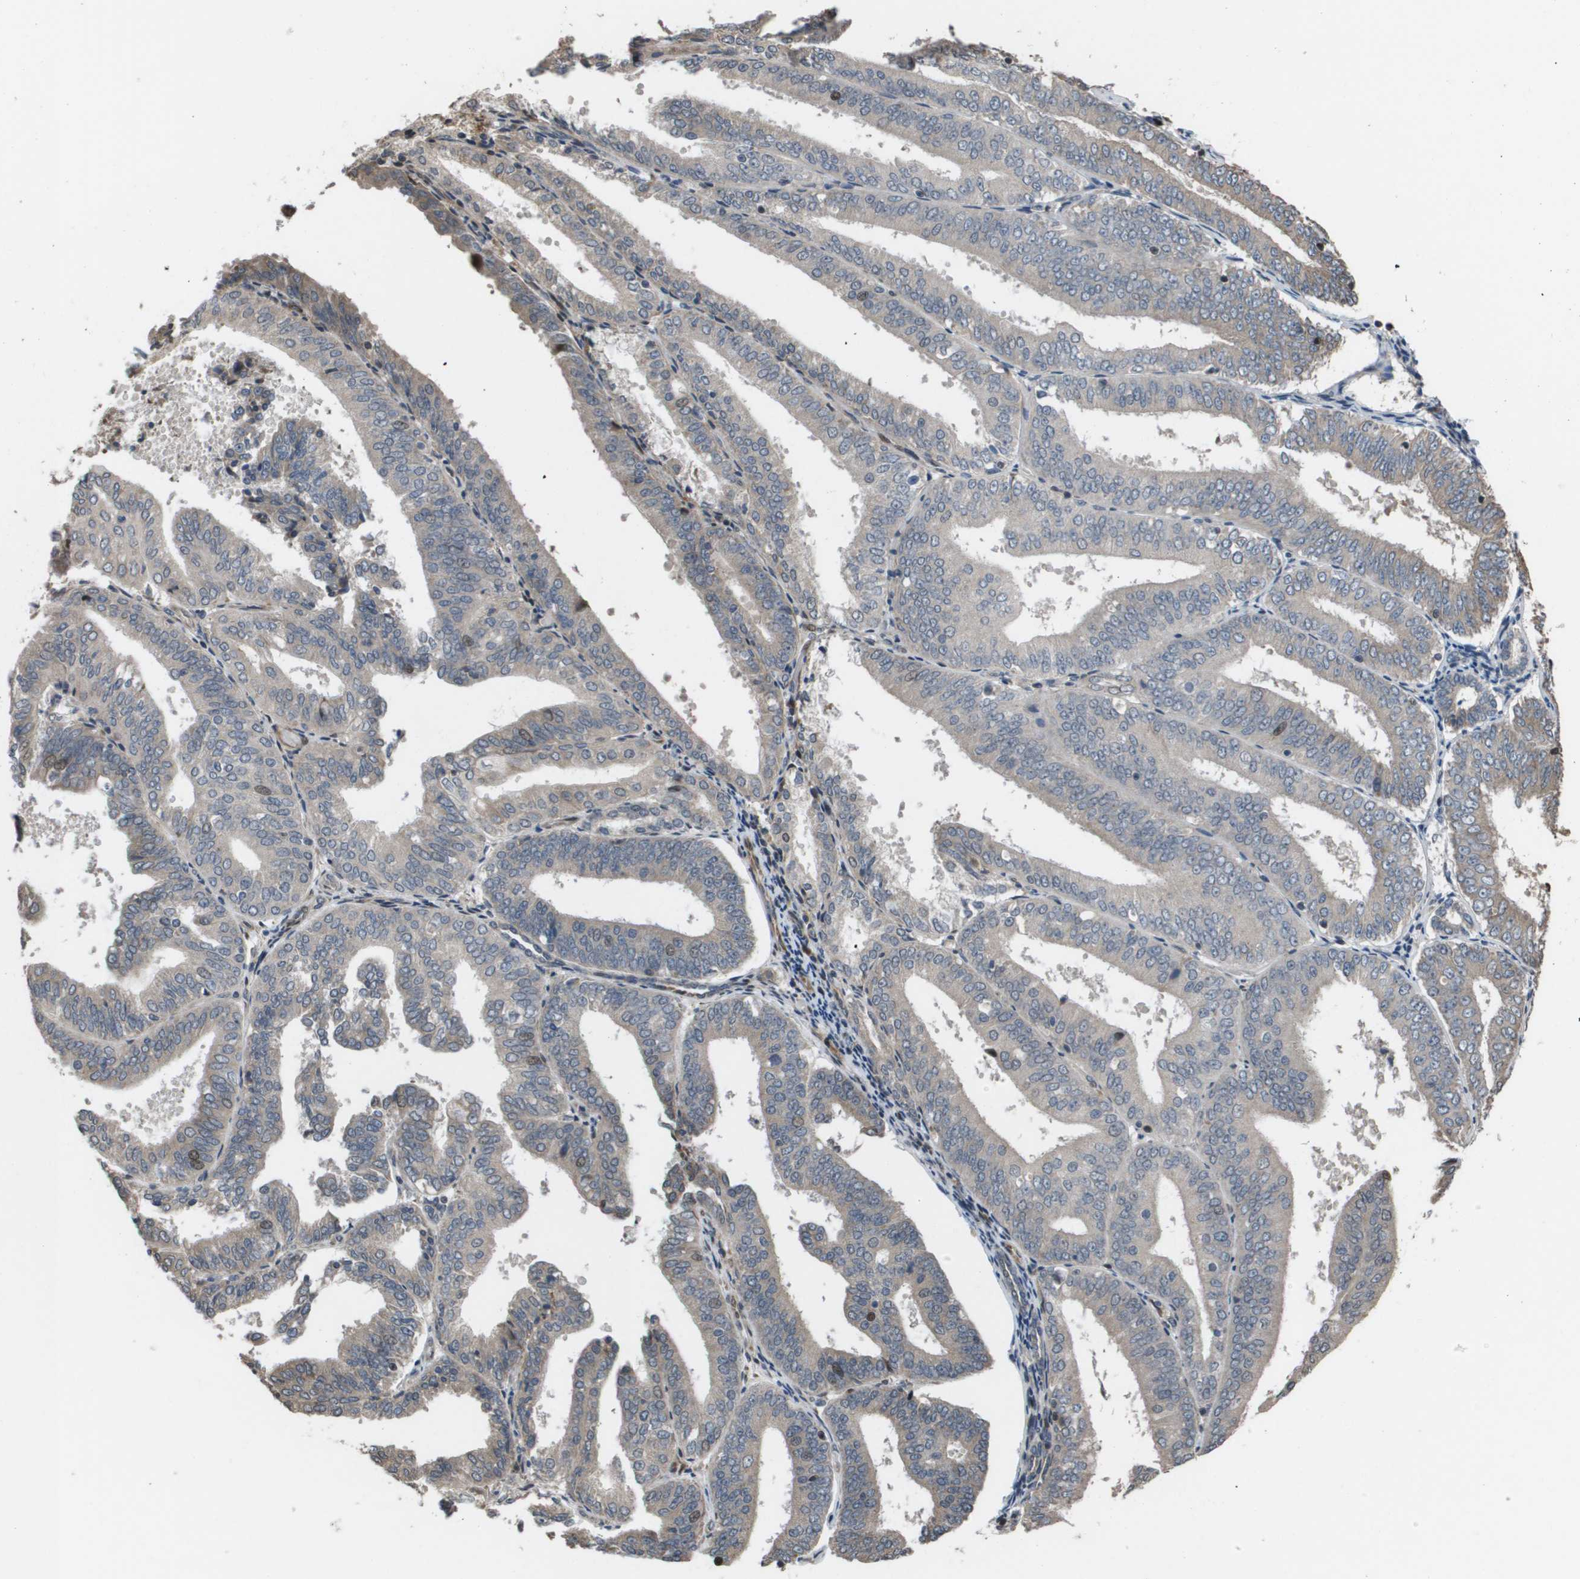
{"staining": {"intensity": "weak", "quantity": "<25%", "location": "nuclear"}, "tissue": "endometrial cancer", "cell_type": "Tumor cells", "image_type": "cancer", "snomed": [{"axis": "morphology", "description": "Adenocarcinoma, NOS"}, {"axis": "topography", "description": "Endometrium"}], "caption": "This is a histopathology image of immunohistochemistry (IHC) staining of endometrial cancer, which shows no positivity in tumor cells.", "gene": "AXIN2", "patient": {"sex": "female", "age": 63}}